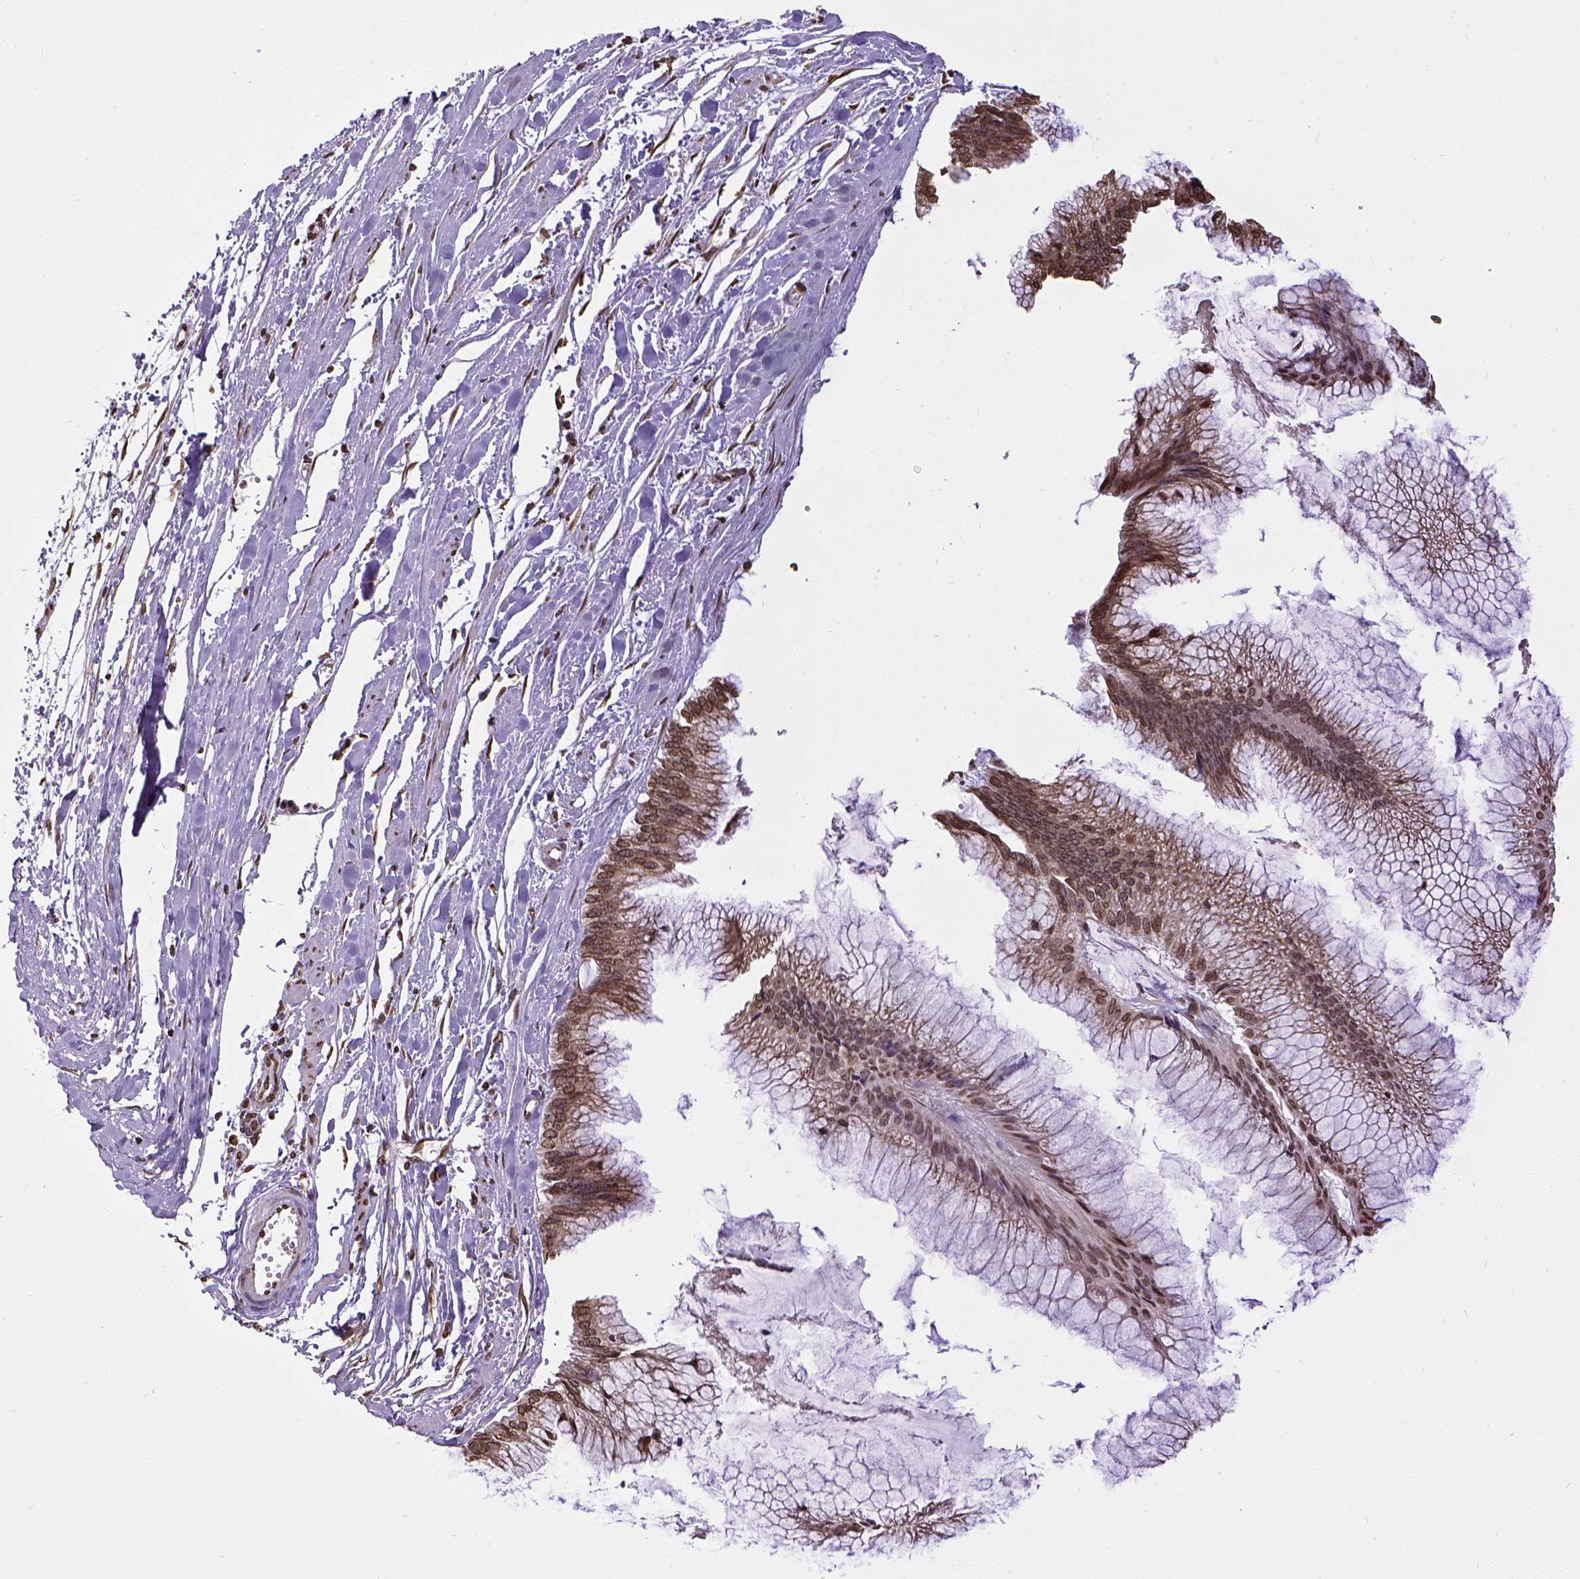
{"staining": {"intensity": "strong", "quantity": ">75%", "location": "cytoplasmic/membranous,nuclear"}, "tissue": "ovarian cancer", "cell_type": "Tumor cells", "image_type": "cancer", "snomed": [{"axis": "morphology", "description": "Cystadenocarcinoma, mucinous, NOS"}, {"axis": "topography", "description": "Ovary"}], "caption": "Immunohistochemical staining of mucinous cystadenocarcinoma (ovarian) displays high levels of strong cytoplasmic/membranous and nuclear staining in about >75% of tumor cells.", "gene": "MTDH", "patient": {"sex": "female", "age": 44}}